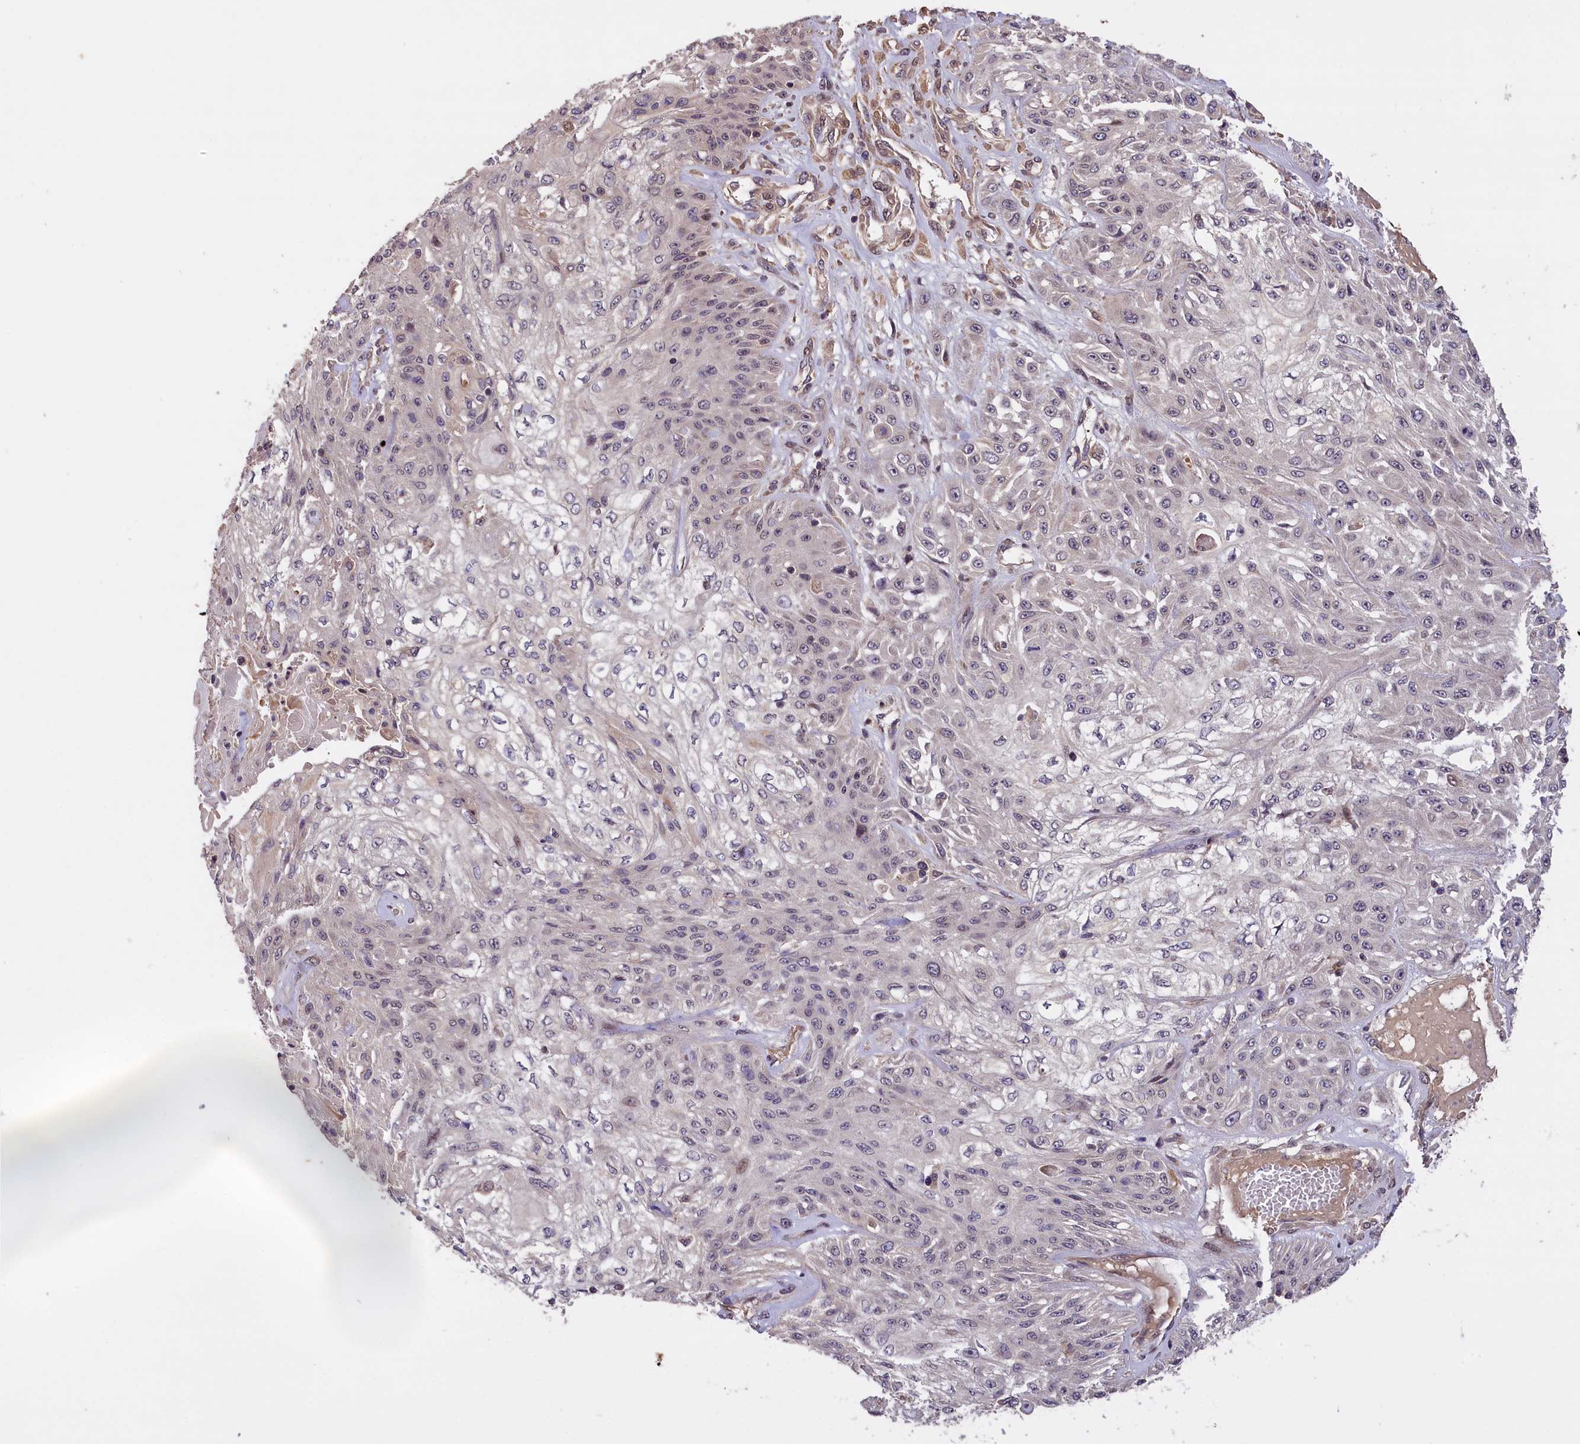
{"staining": {"intensity": "negative", "quantity": "none", "location": "none"}, "tissue": "skin cancer", "cell_type": "Tumor cells", "image_type": "cancer", "snomed": [{"axis": "morphology", "description": "Squamous cell carcinoma, NOS"}, {"axis": "morphology", "description": "Squamous cell carcinoma, metastatic, NOS"}, {"axis": "topography", "description": "Skin"}, {"axis": "topography", "description": "Lymph node"}], "caption": "IHC of human skin cancer (squamous cell carcinoma) shows no positivity in tumor cells.", "gene": "DNAJB9", "patient": {"sex": "male", "age": 75}}